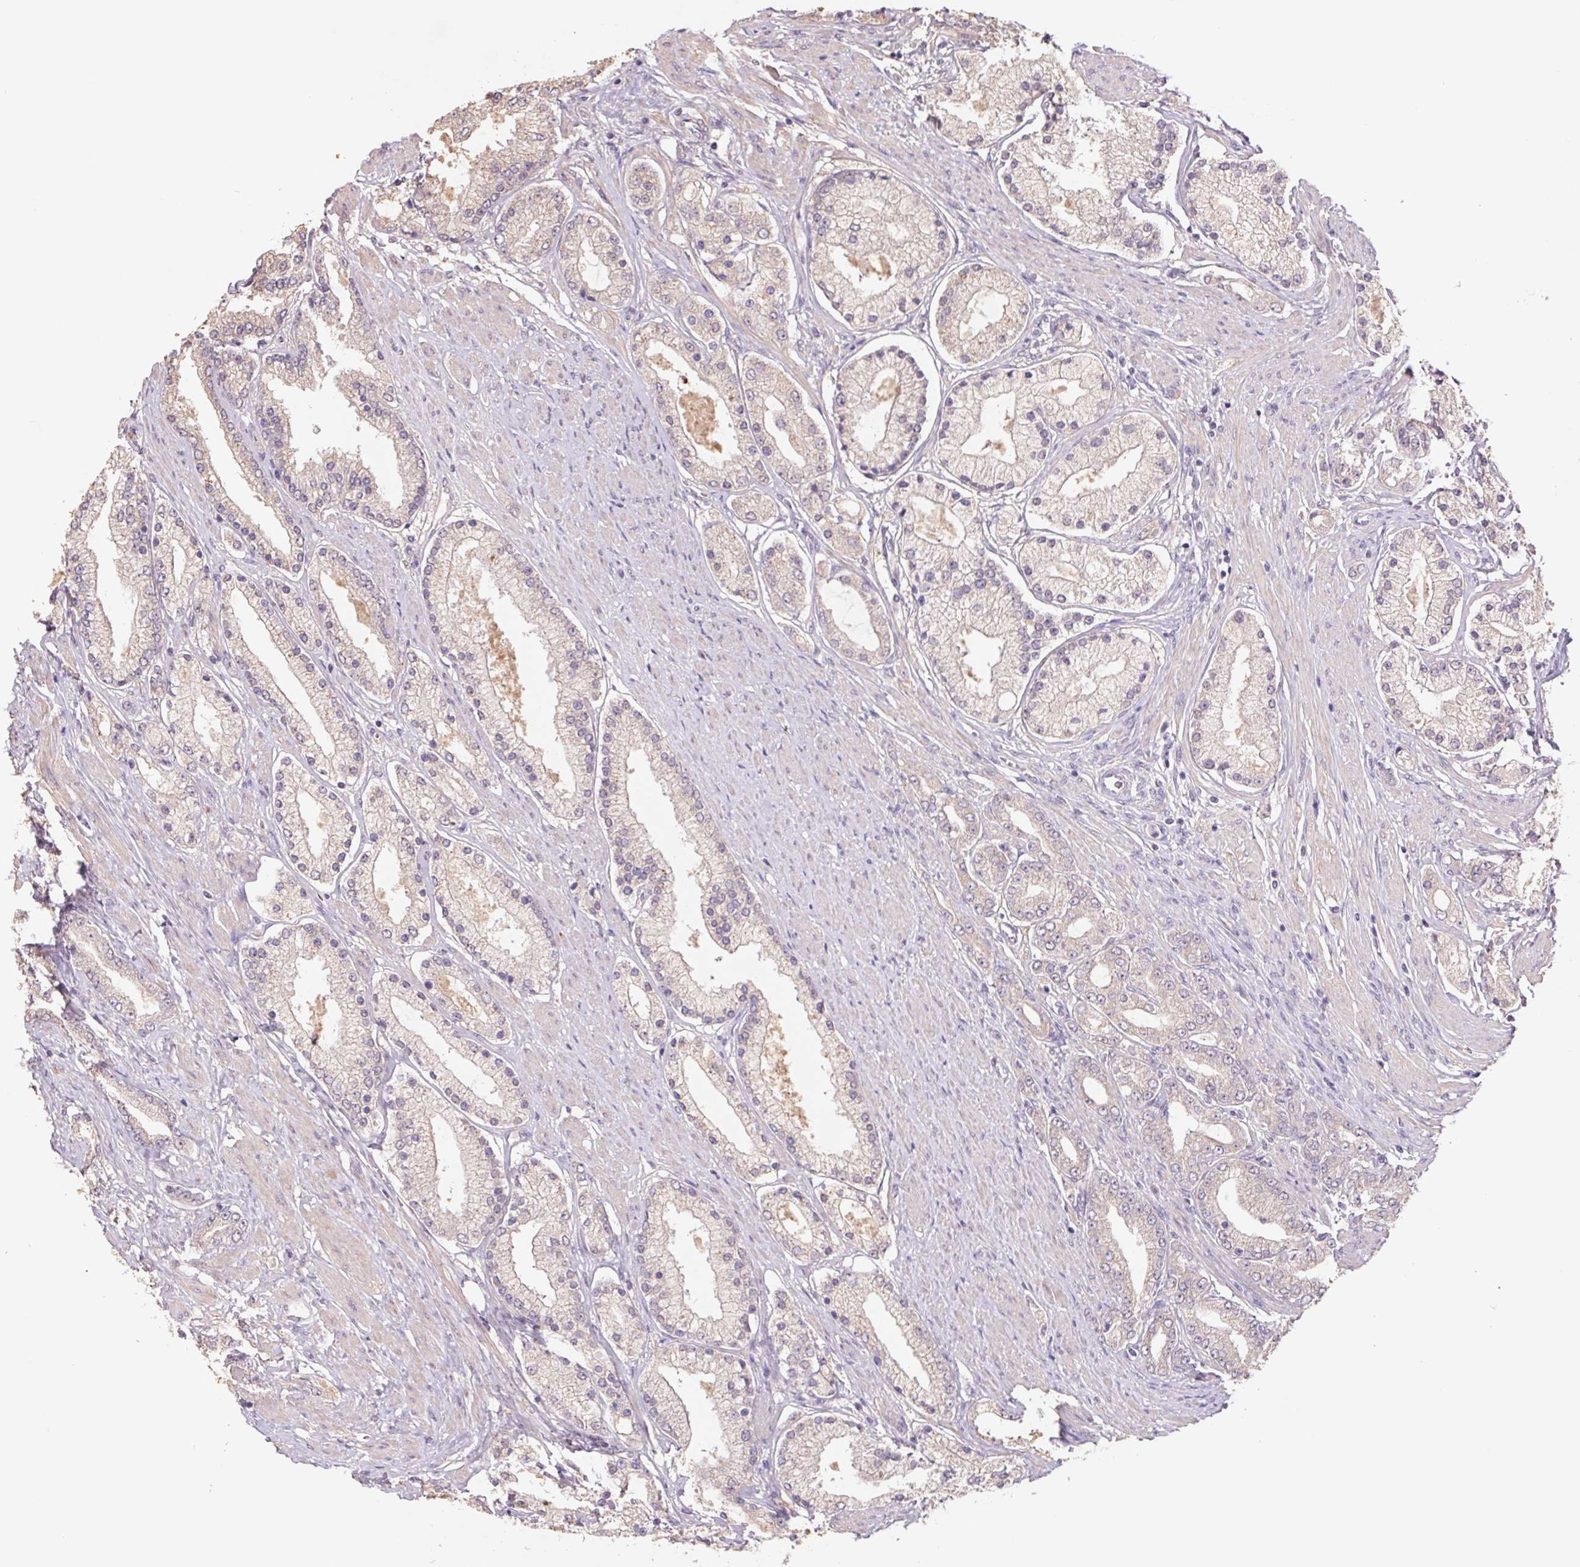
{"staining": {"intensity": "weak", "quantity": ">75%", "location": "cytoplasmic/membranous"}, "tissue": "prostate cancer", "cell_type": "Tumor cells", "image_type": "cancer", "snomed": [{"axis": "morphology", "description": "Adenocarcinoma, High grade"}, {"axis": "topography", "description": "Prostate"}], "caption": "High-magnification brightfield microscopy of prostate adenocarcinoma (high-grade) stained with DAB (3,3'-diaminobenzidine) (brown) and counterstained with hematoxylin (blue). tumor cells exhibit weak cytoplasmic/membranous staining is appreciated in approximately>75% of cells.", "gene": "GRM2", "patient": {"sex": "male", "age": 67}}